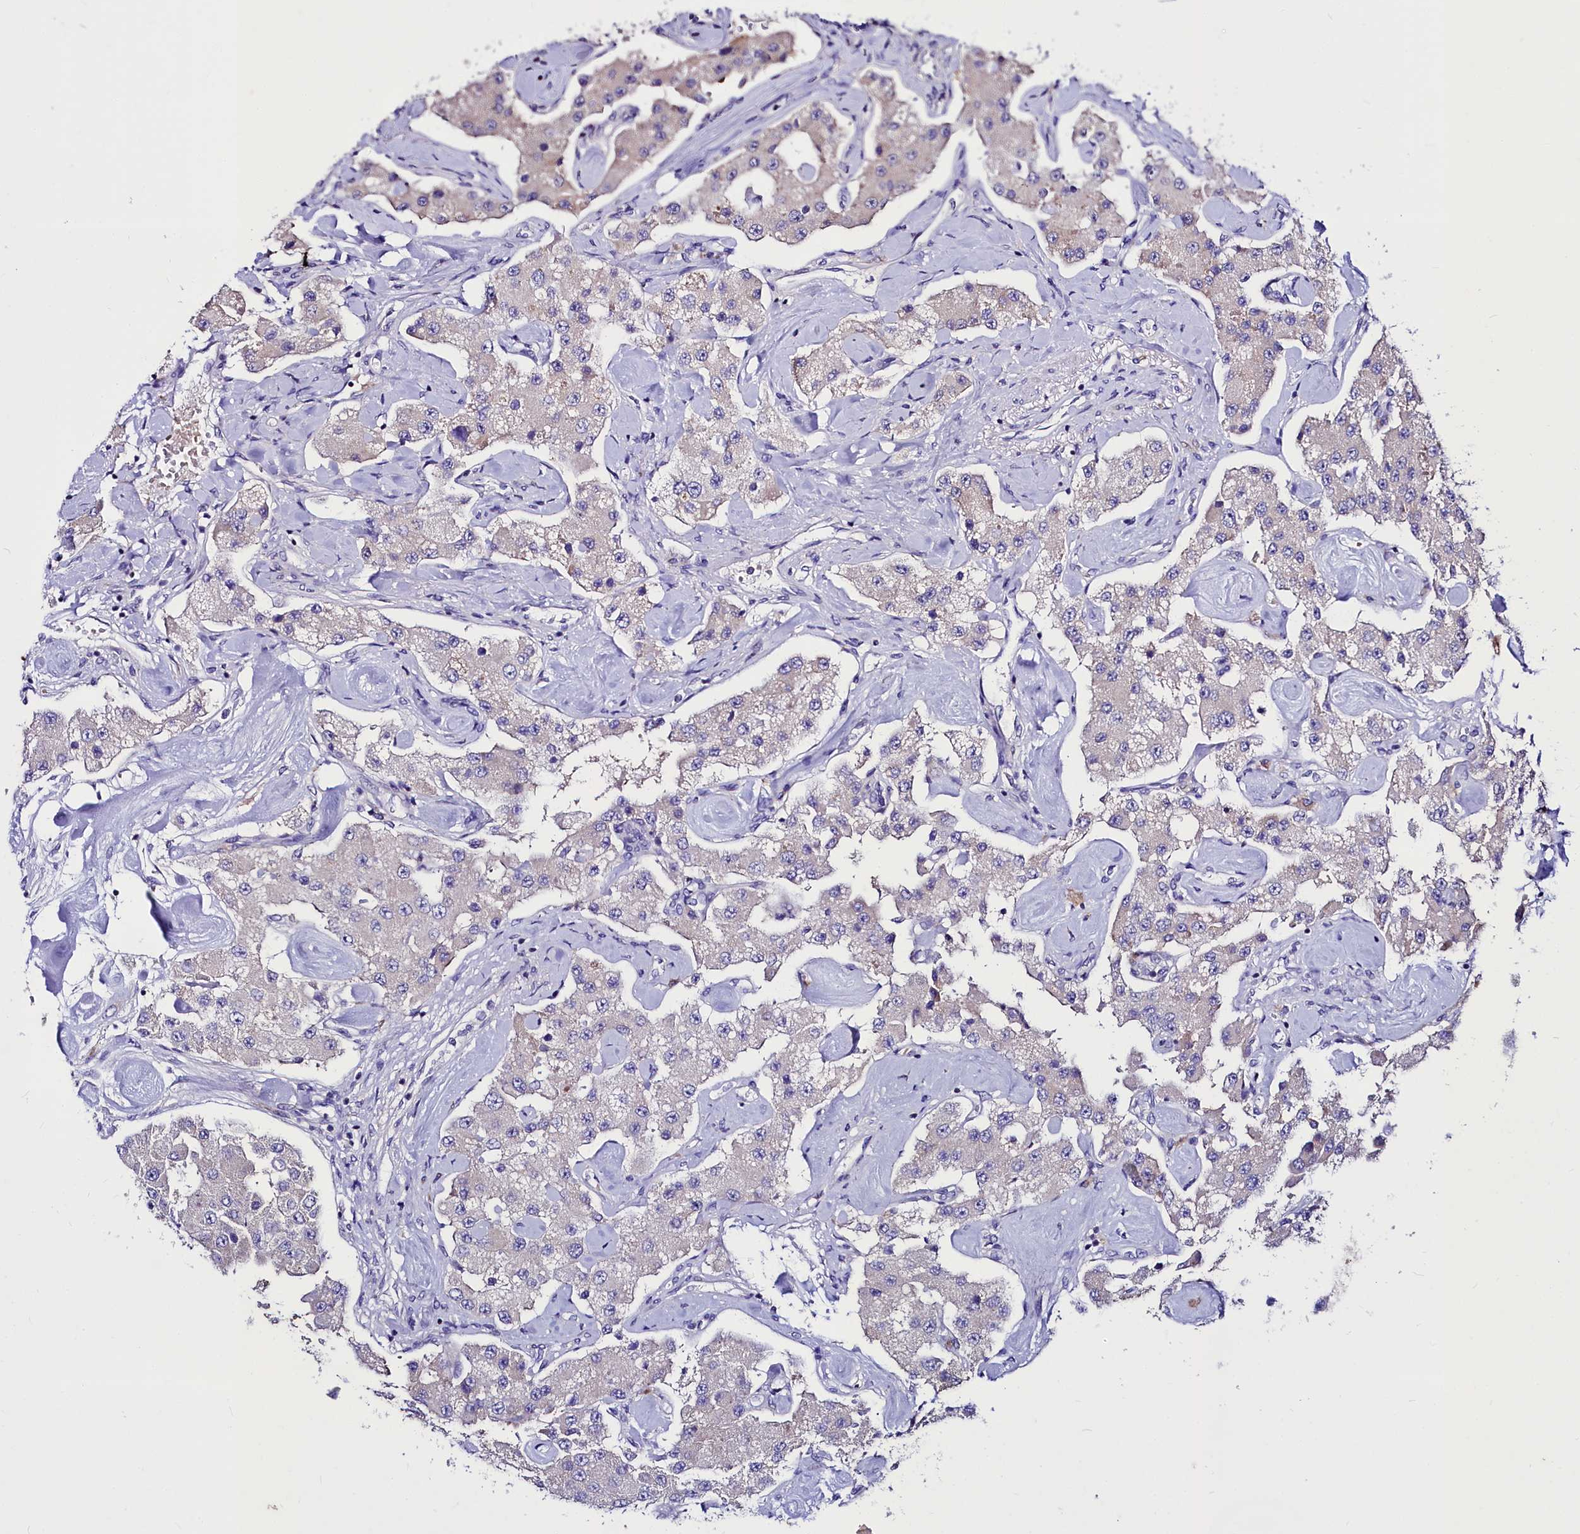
{"staining": {"intensity": "negative", "quantity": "none", "location": "none"}, "tissue": "carcinoid", "cell_type": "Tumor cells", "image_type": "cancer", "snomed": [{"axis": "morphology", "description": "Carcinoid, malignant, NOS"}, {"axis": "topography", "description": "Pancreas"}], "caption": "Tumor cells are negative for protein expression in human carcinoid.", "gene": "ABHD5", "patient": {"sex": "male", "age": 41}}